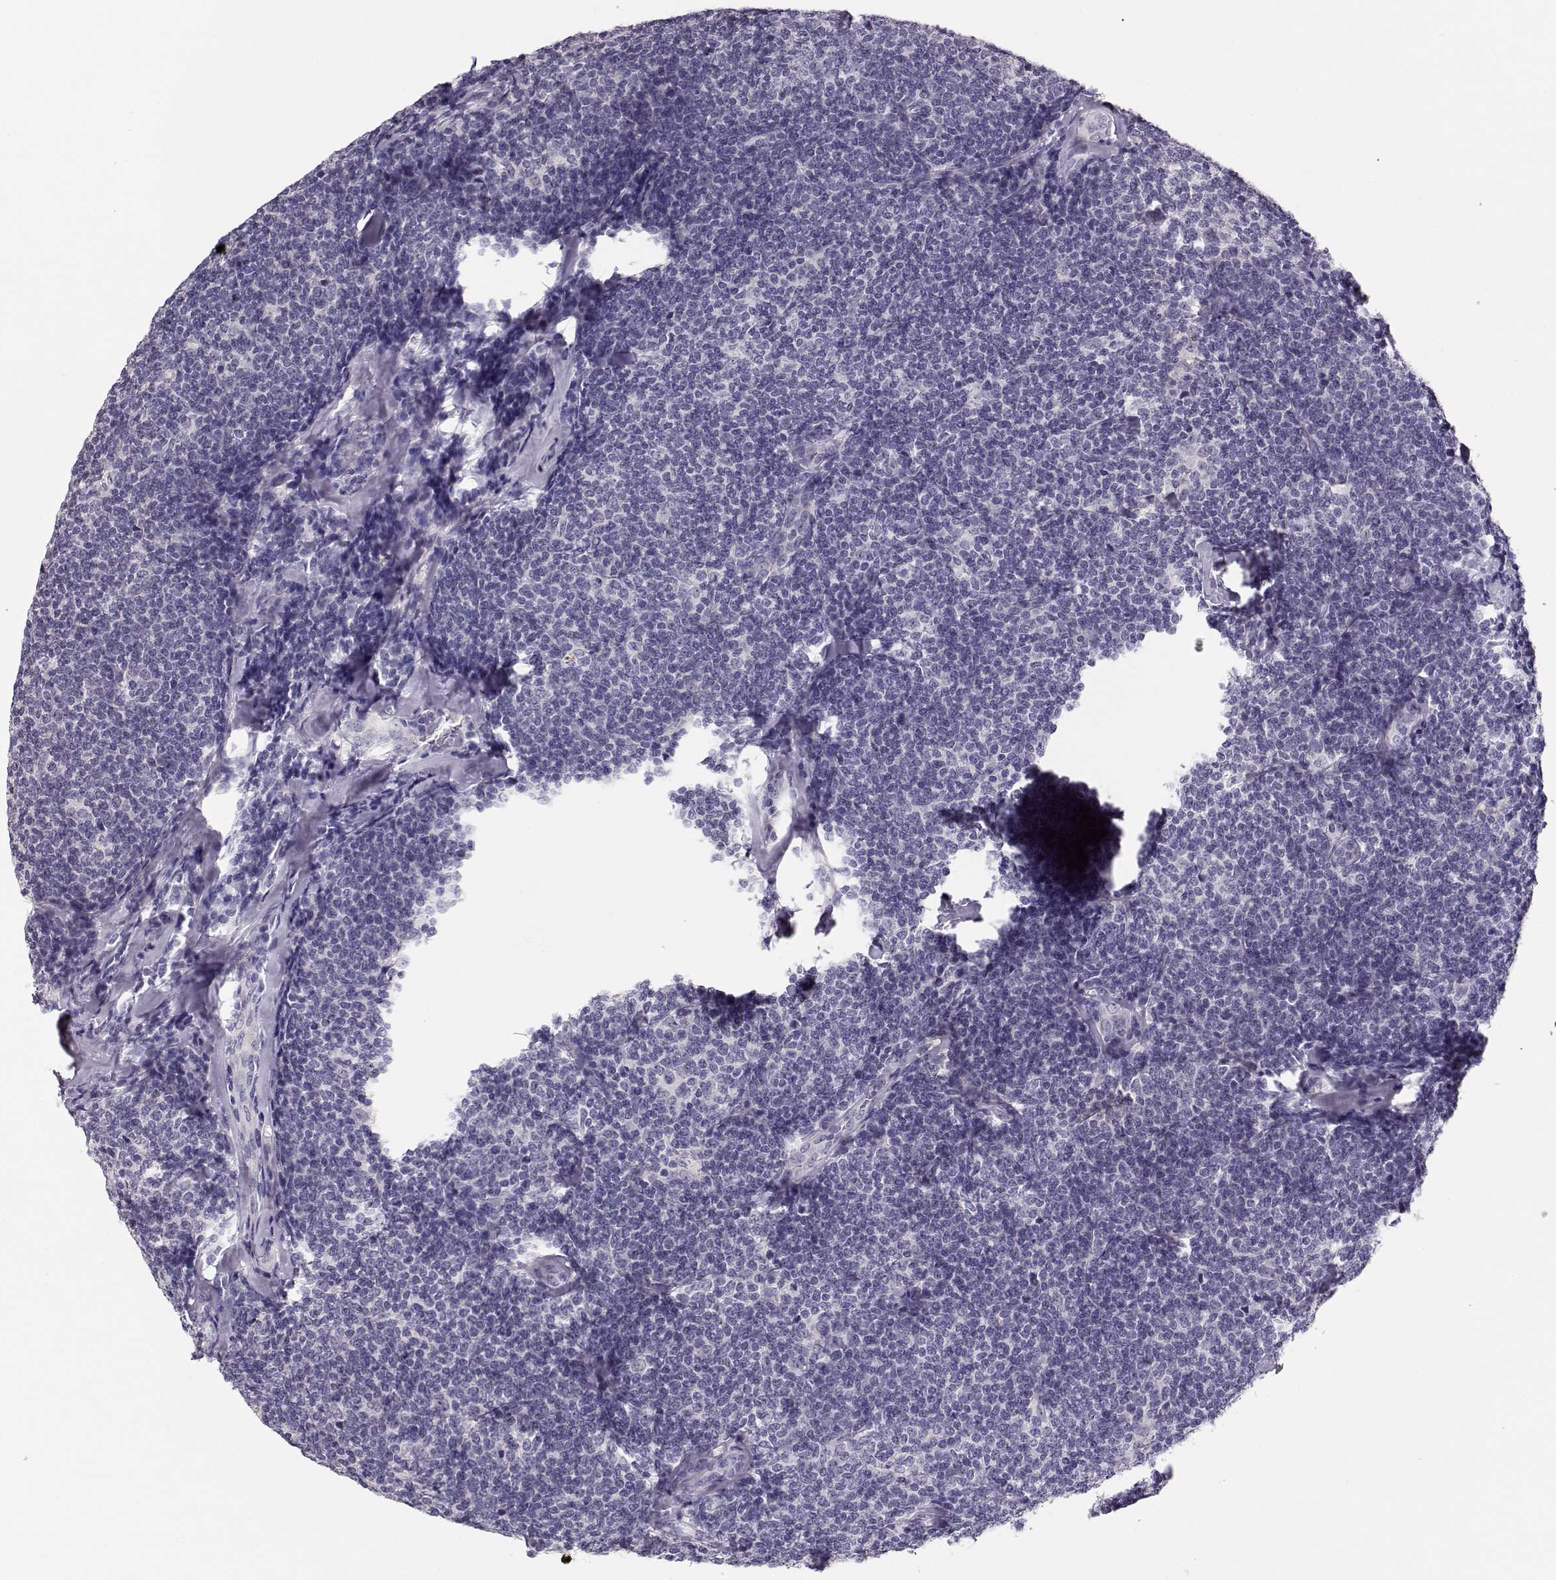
{"staining": {"intensity": "negative", "quantity": "none", "location": "none"}, "tissue": "lymphoma", "cell_type": "Tumor cells", "image_type": "cancer", "snomed": [{"axis": "morphology", "description": "Malignant lymphoma, non-Hodgkin's type, Low grade"}, {"axis": "topography", "description": "Lymph node"}], "caption": "High power microscopy histopathology image of an IHC photomicrograph of lymphoma, revealing no significant staining in tumor cells.", "gene": "MAGEC1", "patient": {"sex": "female", "age": 56}}